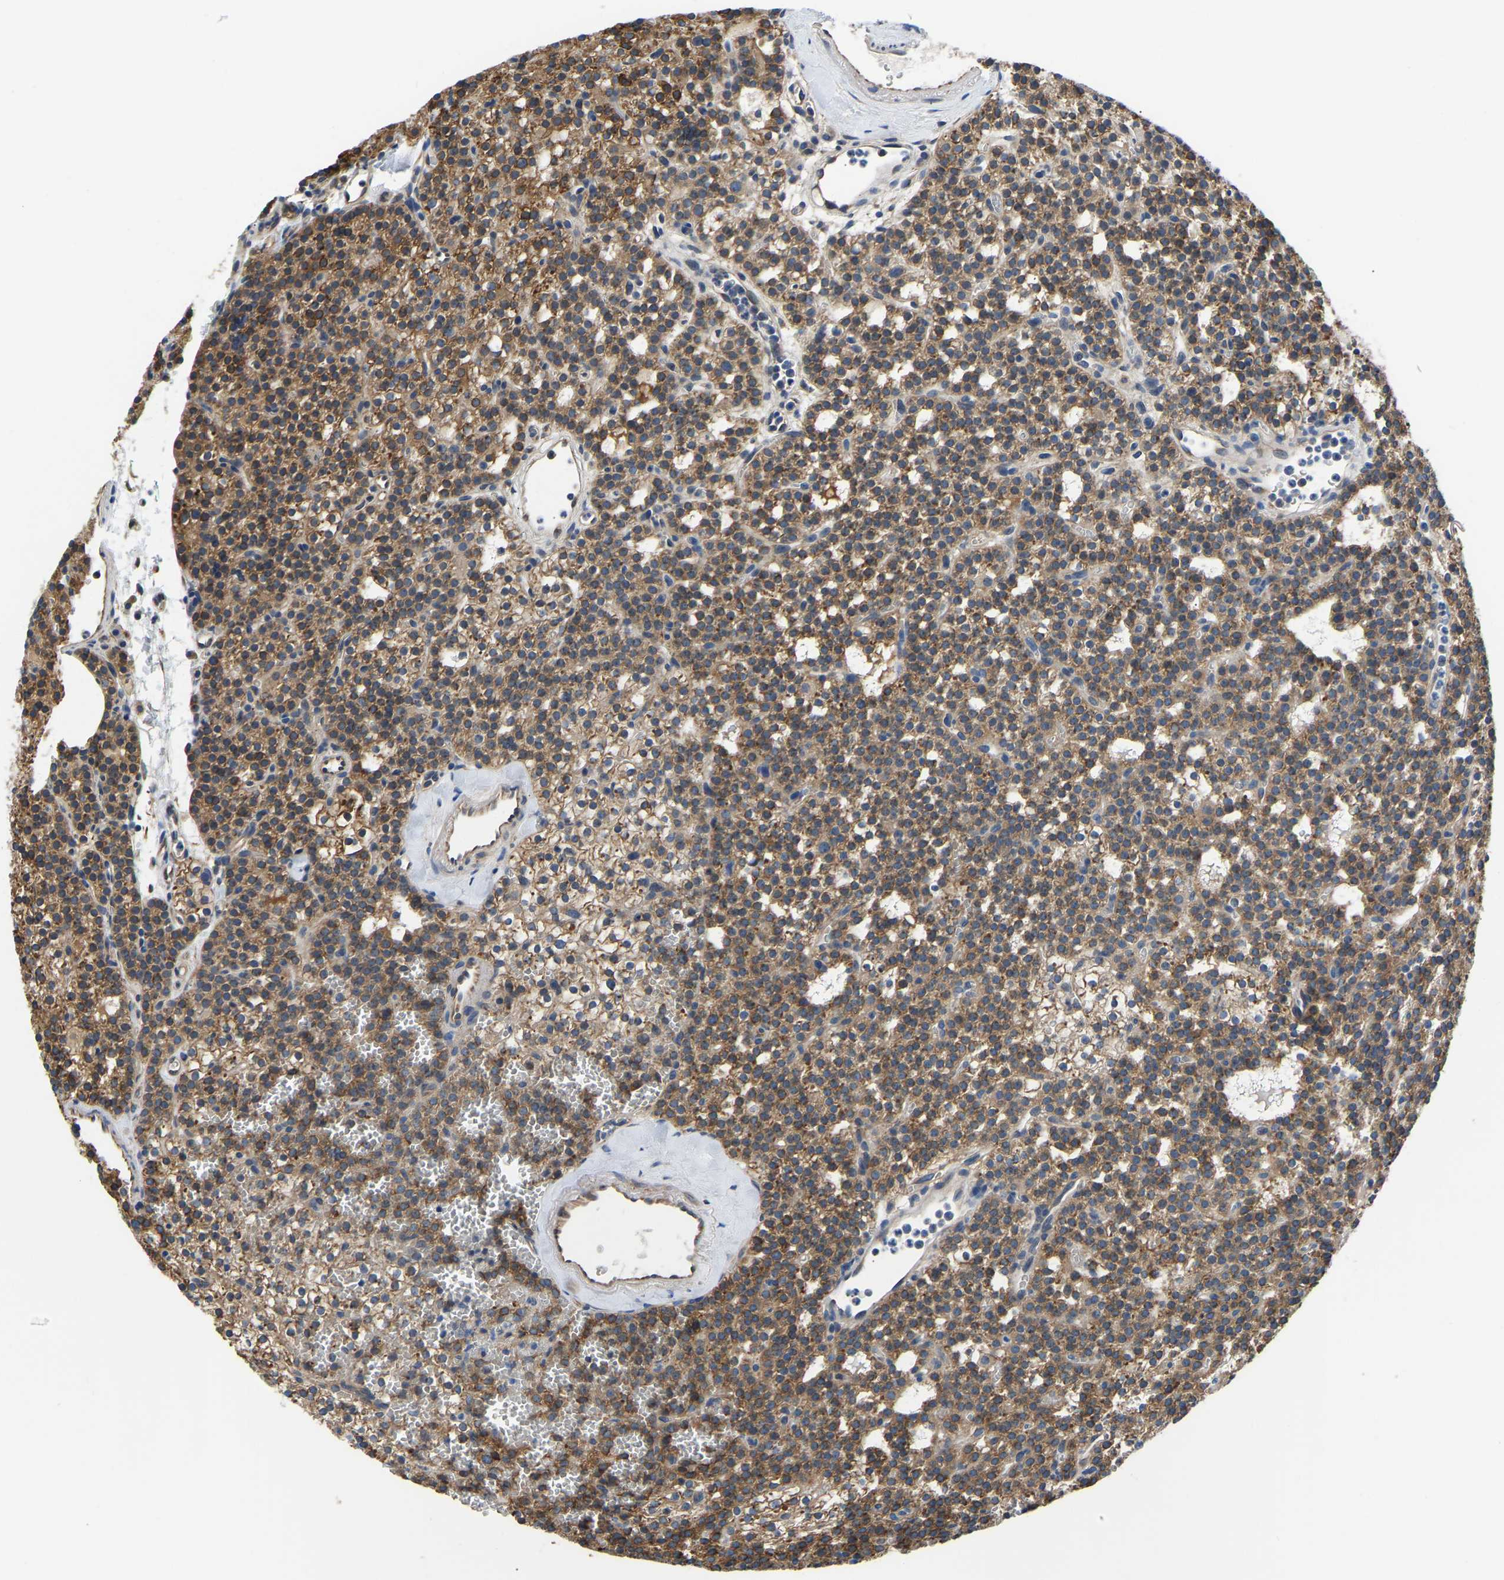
{"staining": {"intensity": "moderate", "quantity": ">75%", "location": "cytoplasmic/membranous"}, "tissue": "parathyroid gland", "cell_type": "Glandular cells", "image_type": "normal", "snomed": [{"axis": "morphology", "description": "Normal tissue, NOS"}, {"axis": "morphology", "description": "Adenoma, NOS"}, {"axis": "topography", "description": "Parathyroid gland"}], "caption": "Protein expression analysis of benign human parathyroid gland reveals moderate cytoplasmic/membranous expression in about >75% of glandular cells.", "gene": "ARL6IP5", "patient": {"sex": "female", "age": 74}}